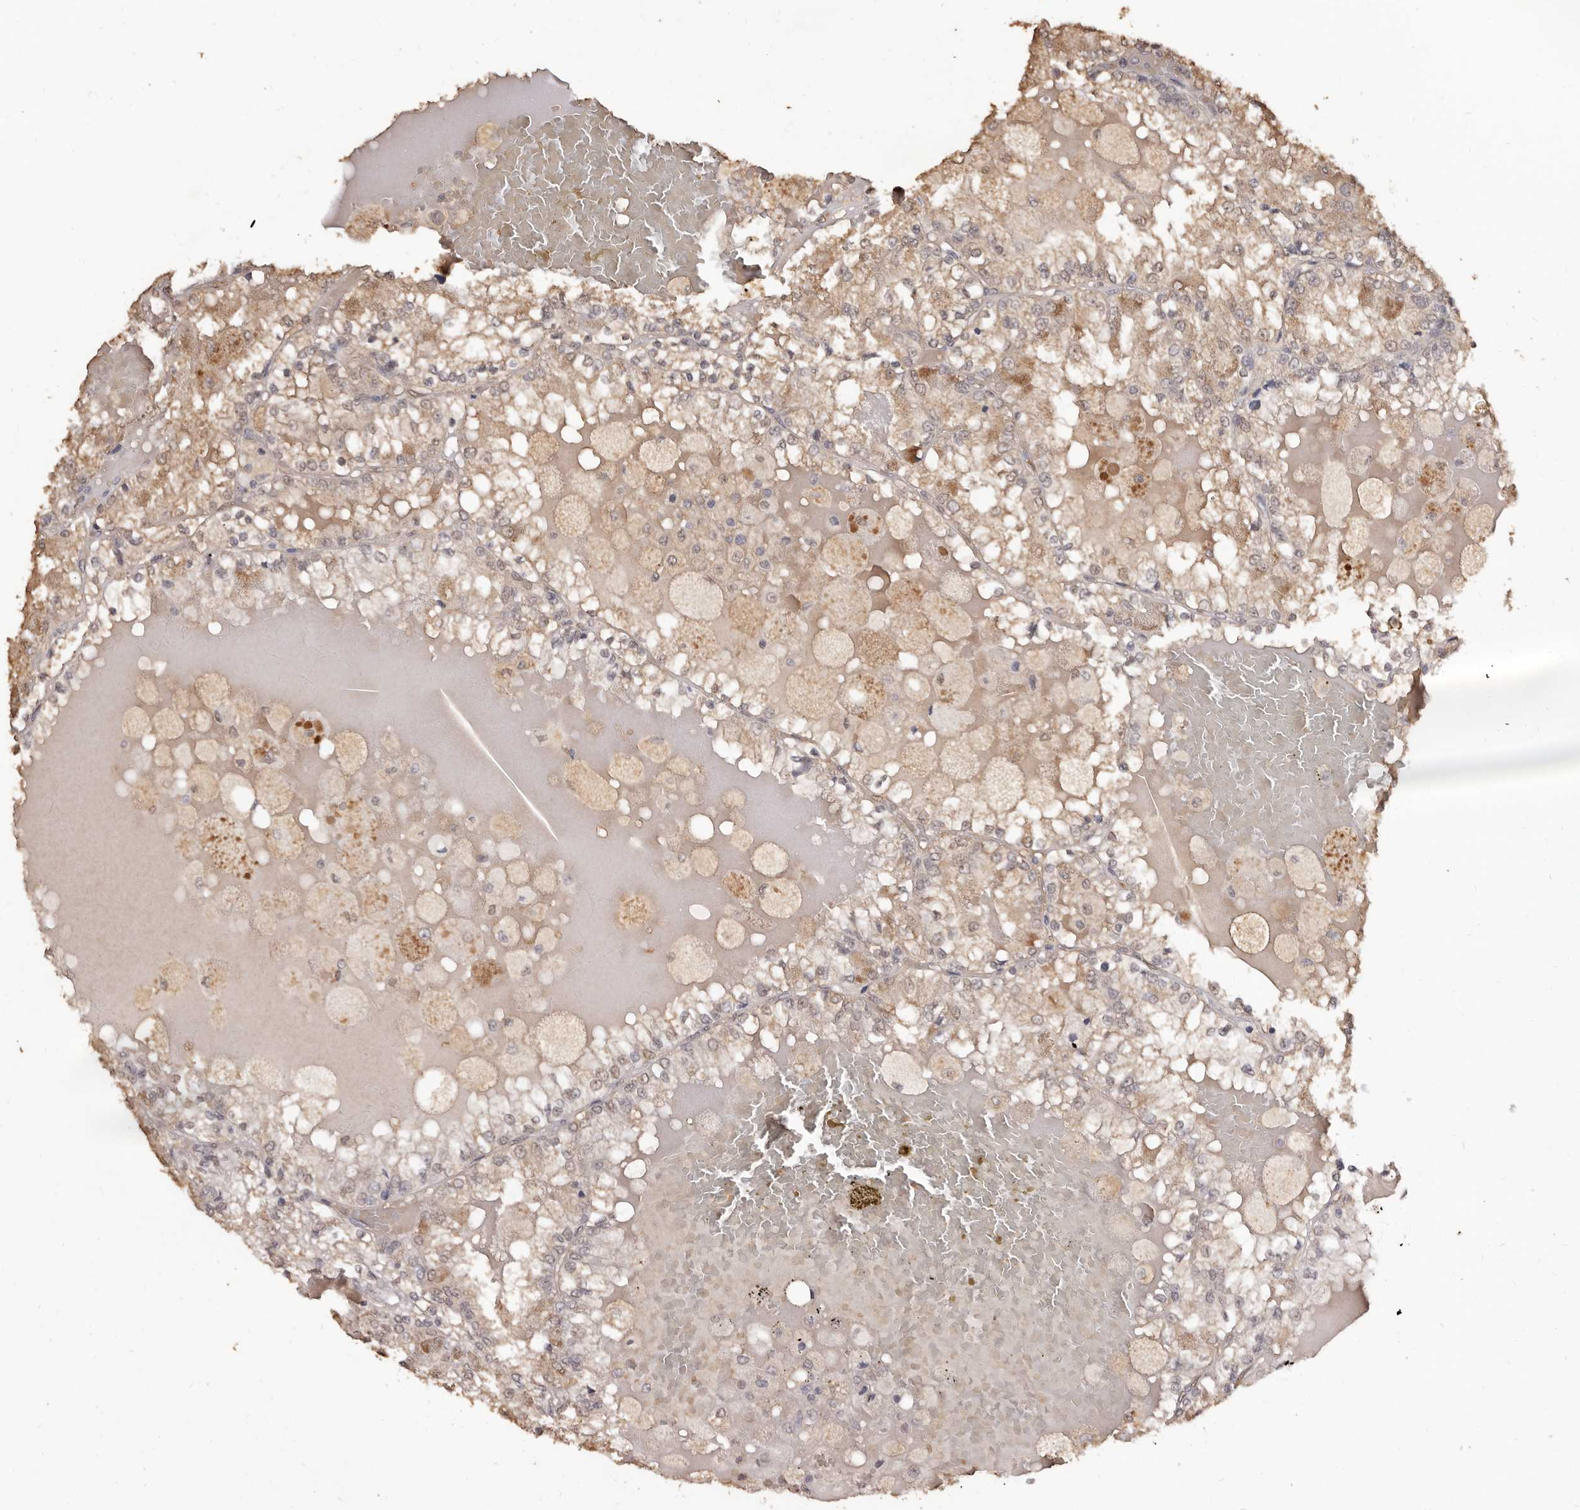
{"staining": {"intensity": "weak", "quantity": ">75%", "location": "cytoplasmic/membranous"}, "tissue": "renal cancer", "cell_type": "Tumor cells", "image_type": "cancer", "snomed": [{"axis": "morphology", "description": "Adenocarcinoma, NOS"}, {"axis": "topography", "description": "Kidney"}], "caption": "The image demonstrates staining of renal adenocarcinoma, revealing weak cytoplasmic/membranous protein expression (brown color) within tumor cells.", "gene": "INAVA", "patient": {"sex": "female", "age": 56}}